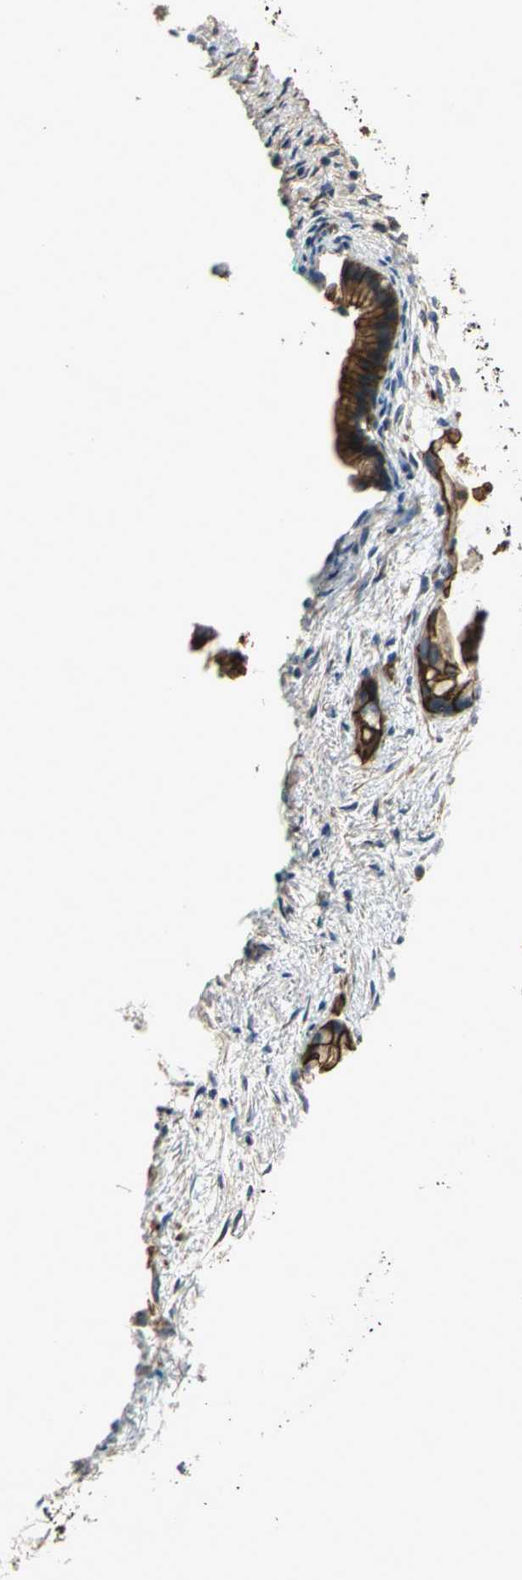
{"staining": {"intensity": "strong", "quantity": ">75%", "location": "cytoplasmic/membranous"}, "tissue": "pancreatic cancer", "cell_type": "Tumor cells", "image_type": "cancer", "snomed": [{"axis": "morphology", "description": "Adenocarcinoma, NOS"}, {"axis": "topography", "description": "Pancreas"}], "caption": "Immunohistochemical staining of human adenocarcinoma (pancreatic) demonstrates strong cytoplasmic/membranous protein expression in approximately >75% of tumor cells.", "gene": "NDUFB5", "patient": {"sex": "female", "age": 59}}